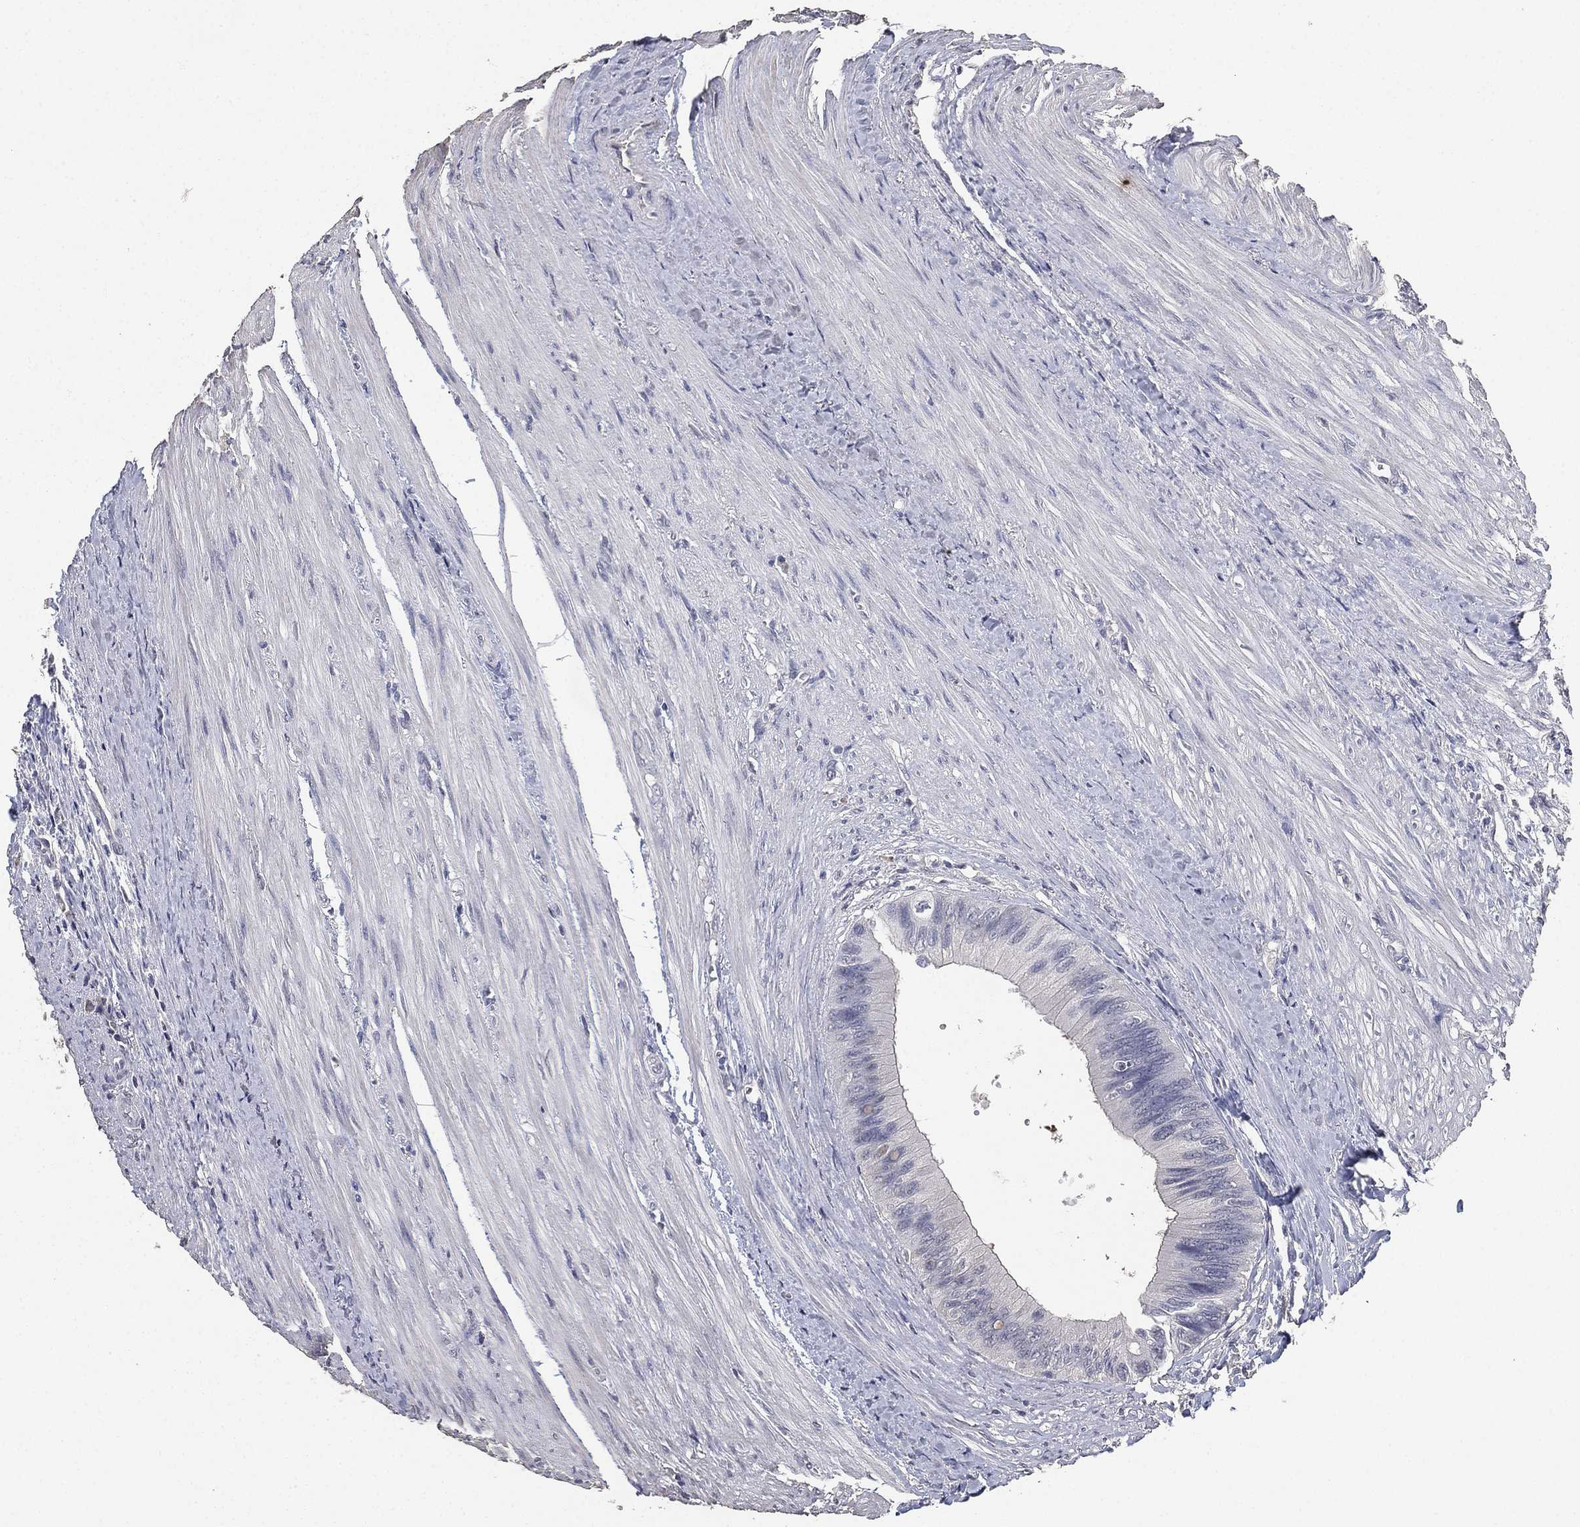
{"staining": {"intensity": "negative", "quantity": "none", "location": "none"}, "tissue": "colorectal cancer", "cell_type": "Tumor cells", "image_type": "cancer", "snomed": [{"axis": "morphology", "description": "Normal tissue, NOS"}, {"axis": "morphology", "description": "Adenocarcinoma, NOS"}, {"axis": "topography", "description": "Colon"}], "caption": "High power microscopy photomicrograph of an immunohistochemistry (IHC) micrograph of colorectal cancer (adenocarcinoma), revealing no significant expression in tumor cells.", "gene": "DSG1", "patient": {"sex": "male", "age": 65}}